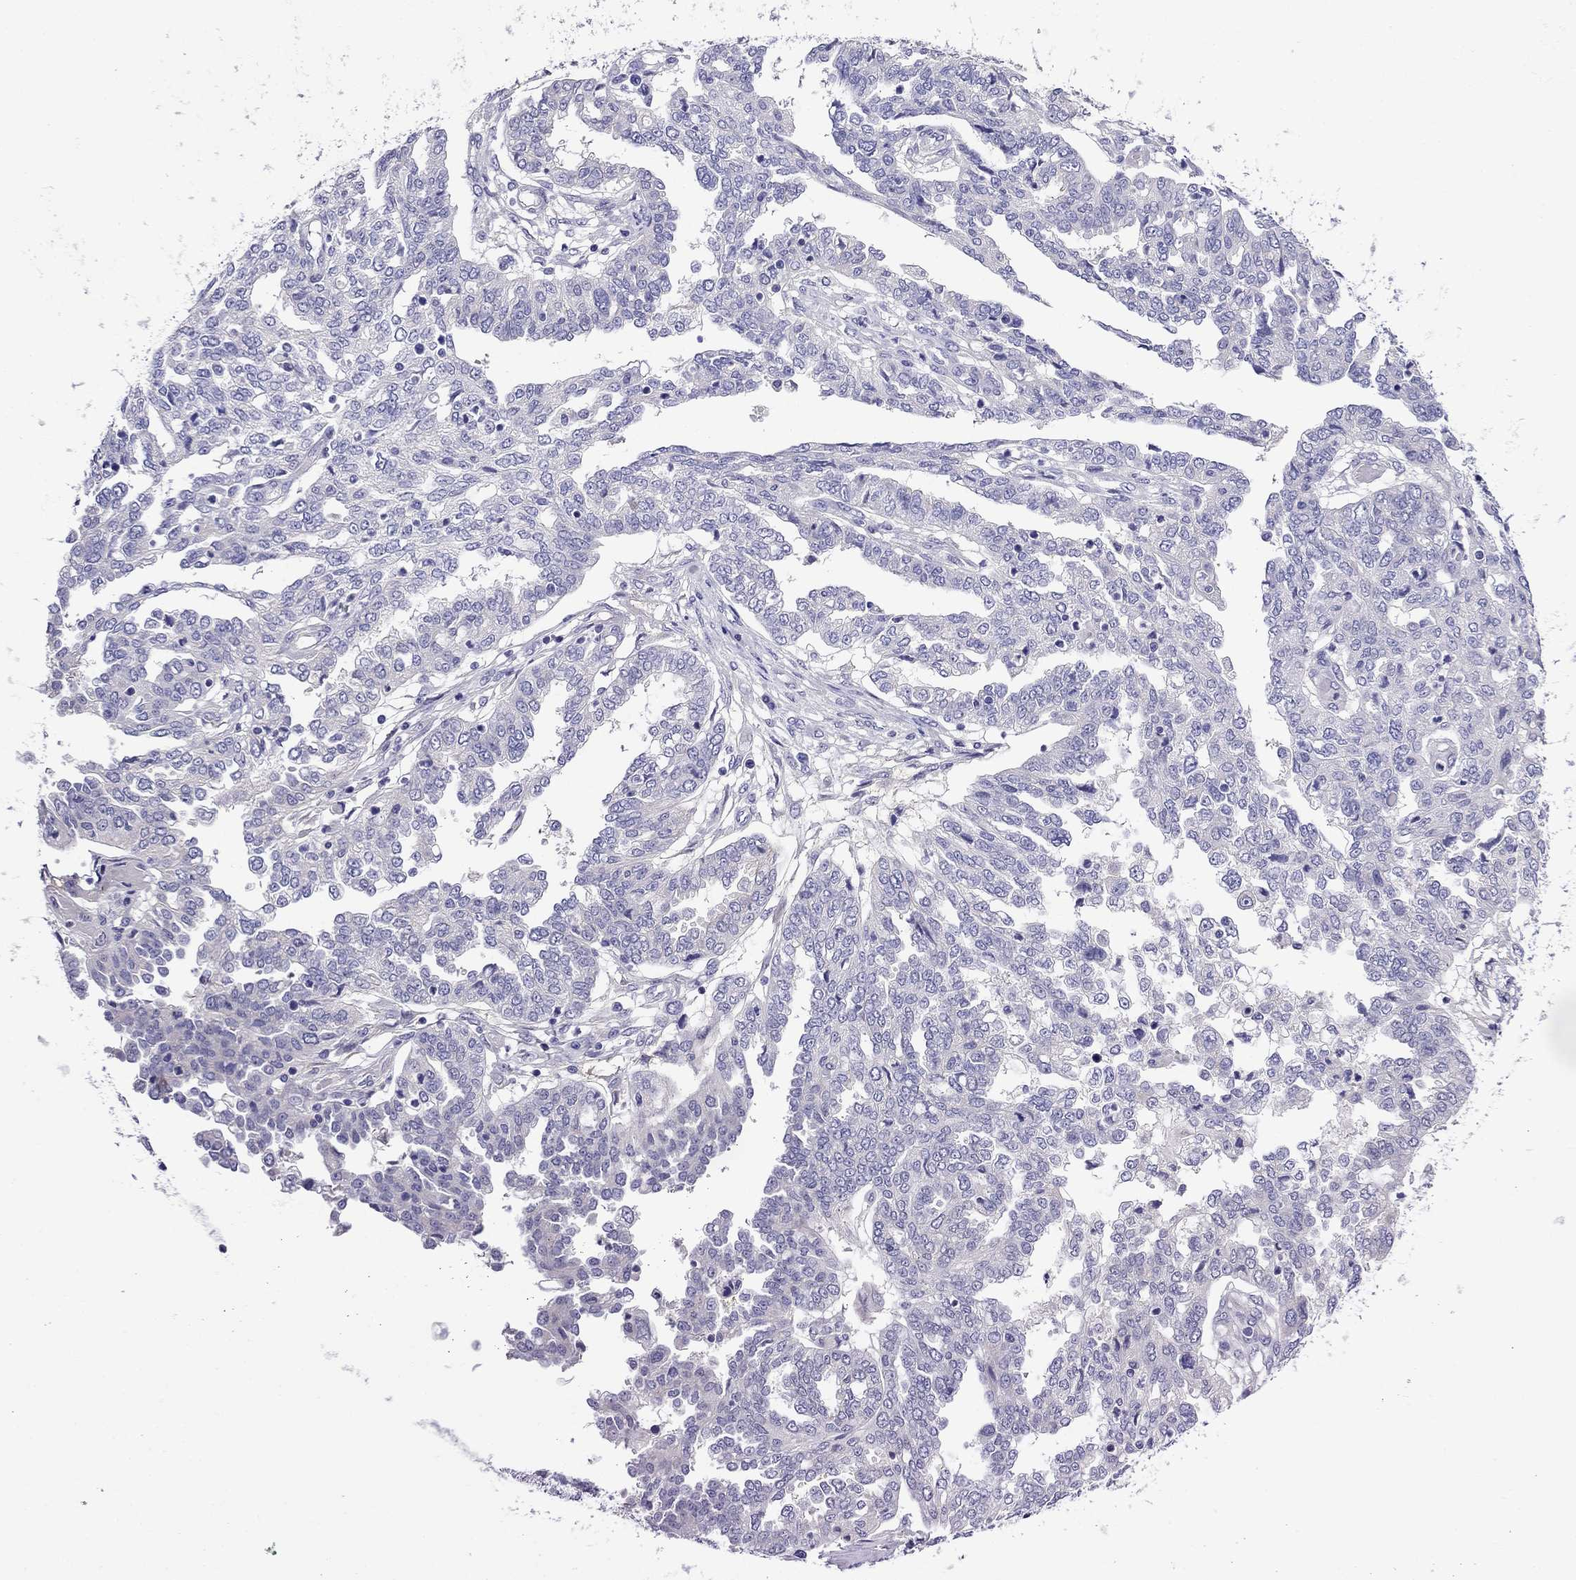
{"staining": {"intensity": "negative", "quantity": "none", "location": "none"}, "tissue": "ovarian cancer", "cell_type": "Tumor cells", "image_type": "cancer", "snomed": [{"axis": "morphology", "description": "Cystadenocarcinoma, serous, NOS"}, {"axis": "topography", "description": "Ovary"}], "caption": "A micrograph of human serous cystadenocarcinoma (ovarian) is negative for staining in tumor cells.", "gene": "SCG2", "patient": {"sex": "female", "age": 67}}